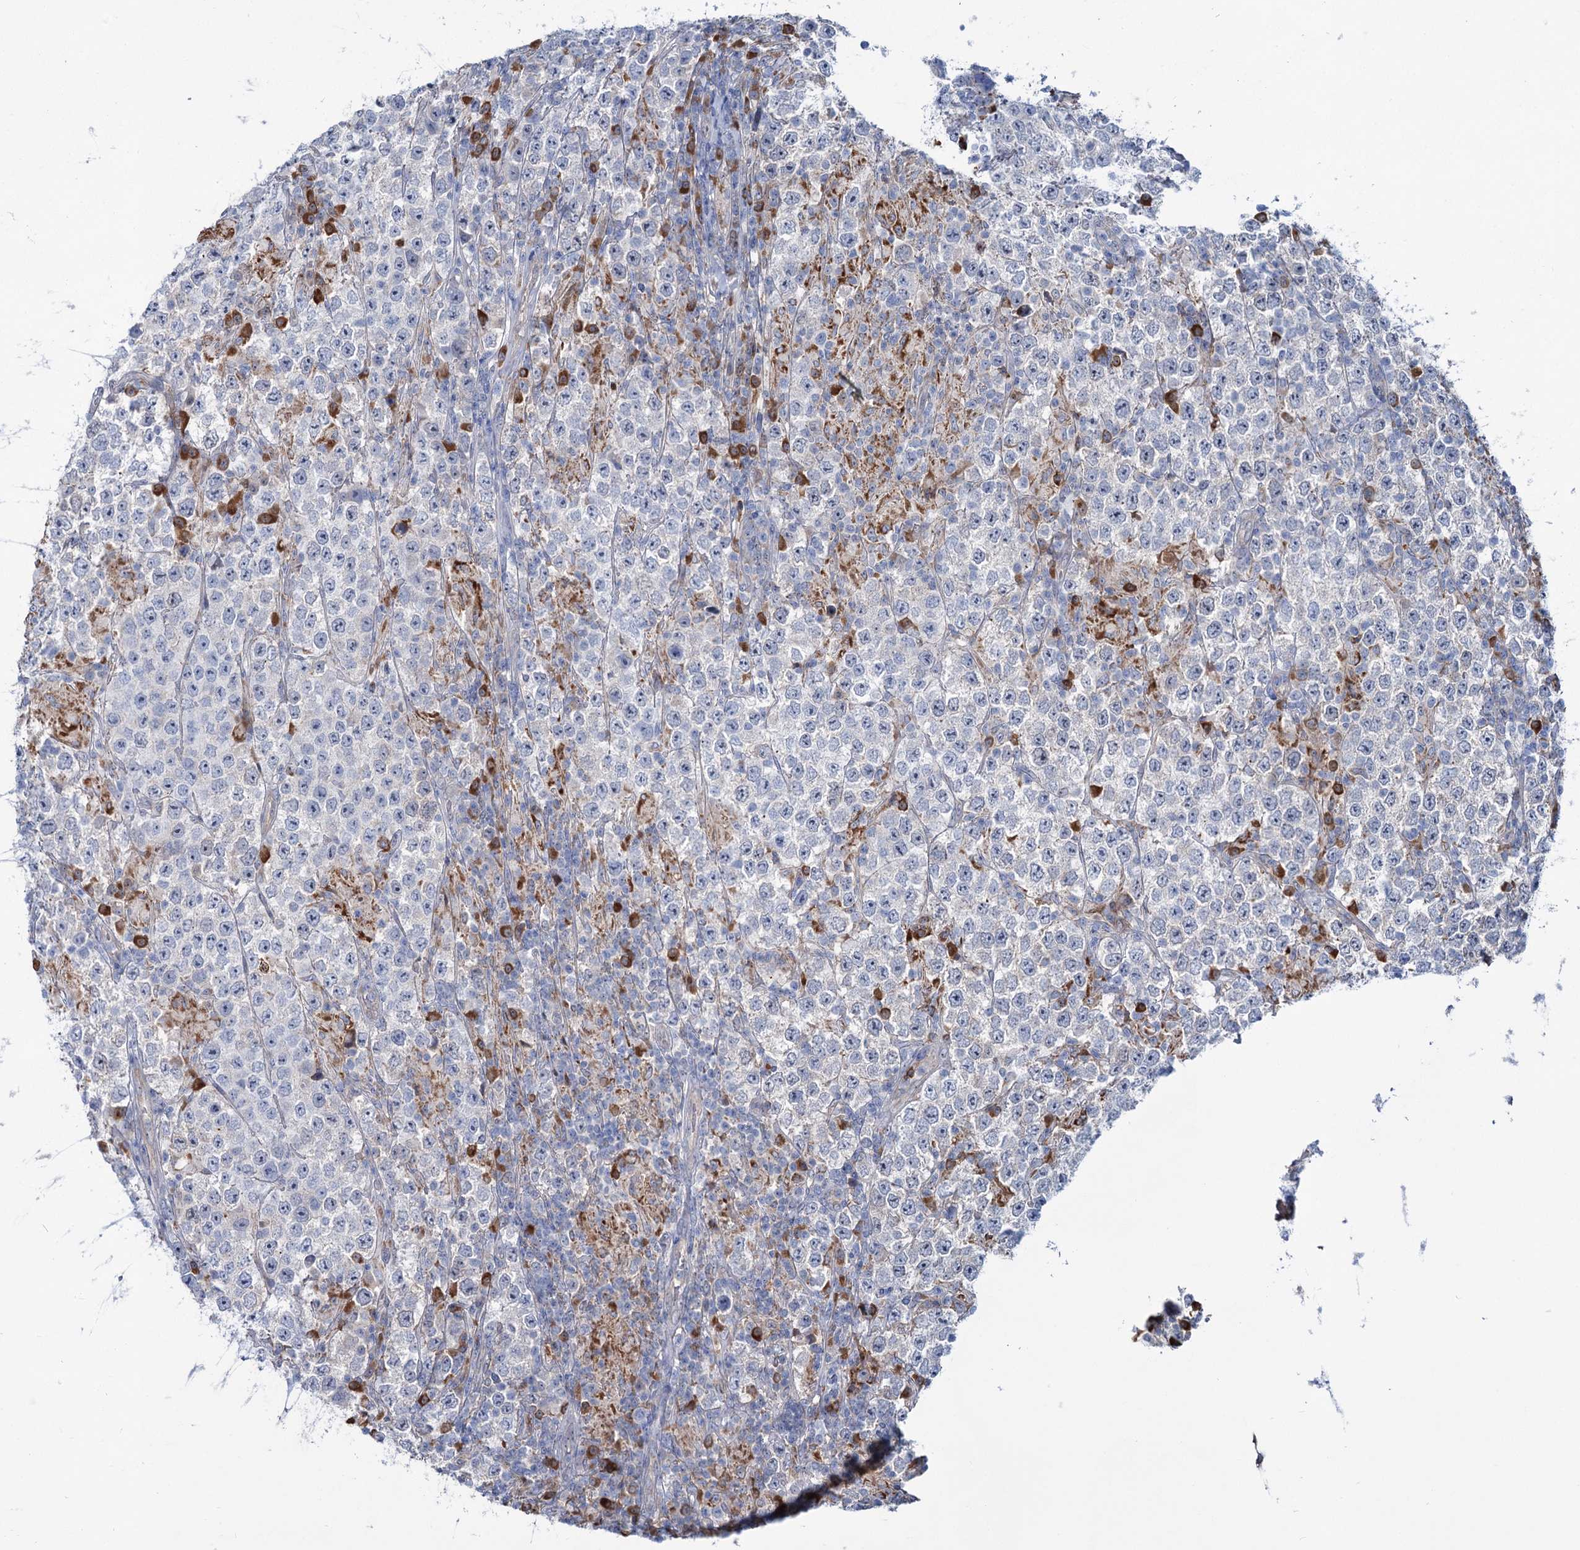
{"staining": {"intensity": "negative", "quantity": "none", "location": "none"}, "tissue": "testis cancer", "cell_type": "Tumor cells", "image_type": "cancer", "snomed": [{"axis": "morphology", "description": "Normal tissue, NOS"}, {"axis": "morphology", "description": "Urothelial carcinoma, High grade"}, {"axis": "morphology", "description": "Seminoma, NOS"}, {"axis": "morphology", "description": "Carcinoma, Embryonal, NOS"}, {"axis": "topography", "description": "Urinary bladder"}, {"axis": "topography", "description": "Testis"}], "caption": "The micrograph reveals no significant expression in tumor cells of testis cancer (urothelial carcinoma (high-grade)).", "gene": "LPIN1", "patient": {"sex": "male", "age": 41}}